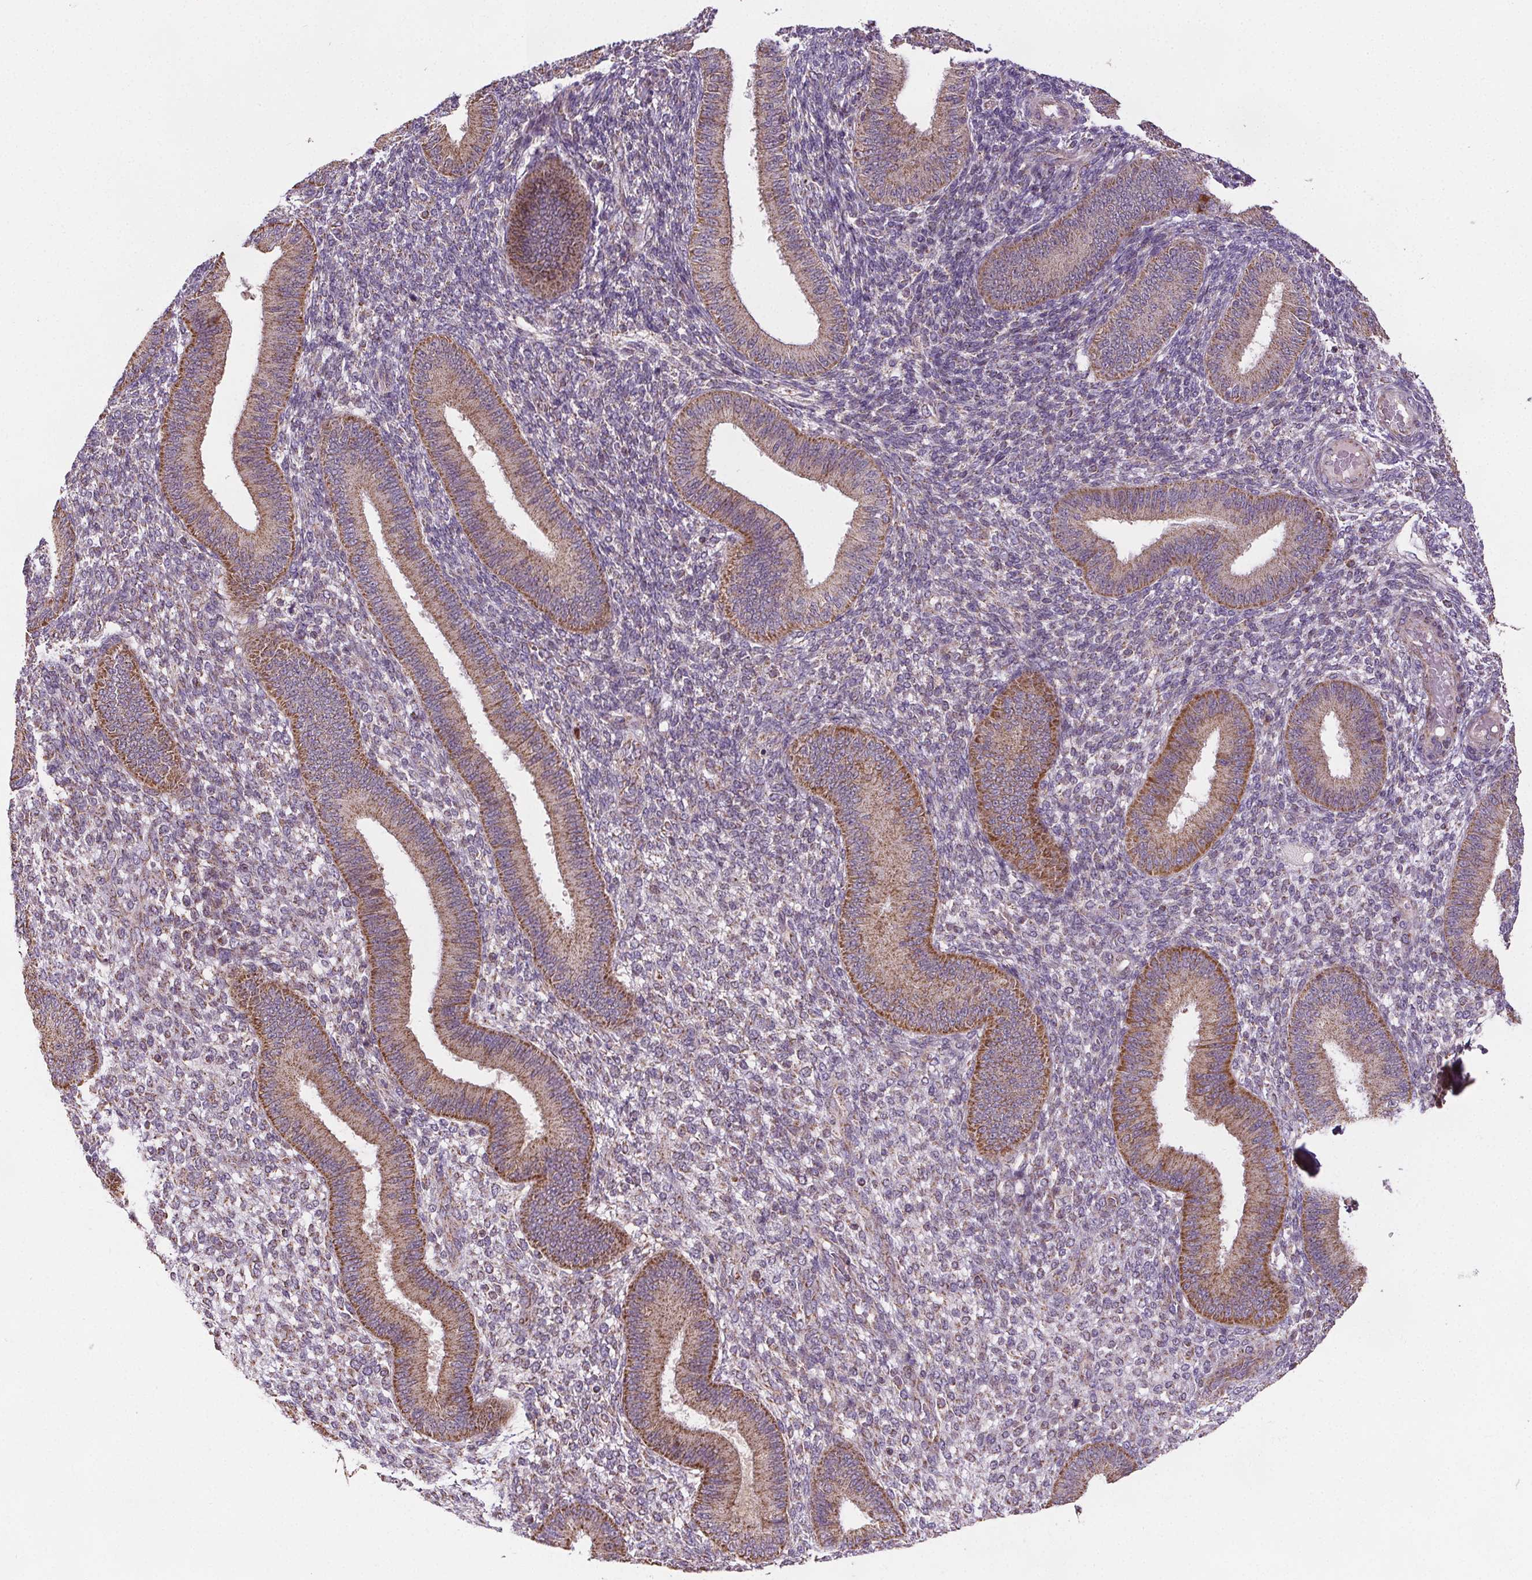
{"staining": {"intensity": "weak", "quantity": "25%-75%", "location": "cytoplasmic/membranous"}, "tissue": "endometrium", "cell_type": "Cells in endometrial stroma", "image_type": "normal", "snomed": [{"axis": "morphology", "description": "Normal tissue, NOS"}, {"axis": "topography", "description": "Endometrium"}], "caption": "Cells in endometrial stroma reveal low levels of weak cytoplasmic/membranous positivity in about 25%-75% of cells in unremarkable human endometrium.", "gene": "SUCLA2", "patient": {"sex": "female", "age": 39}}